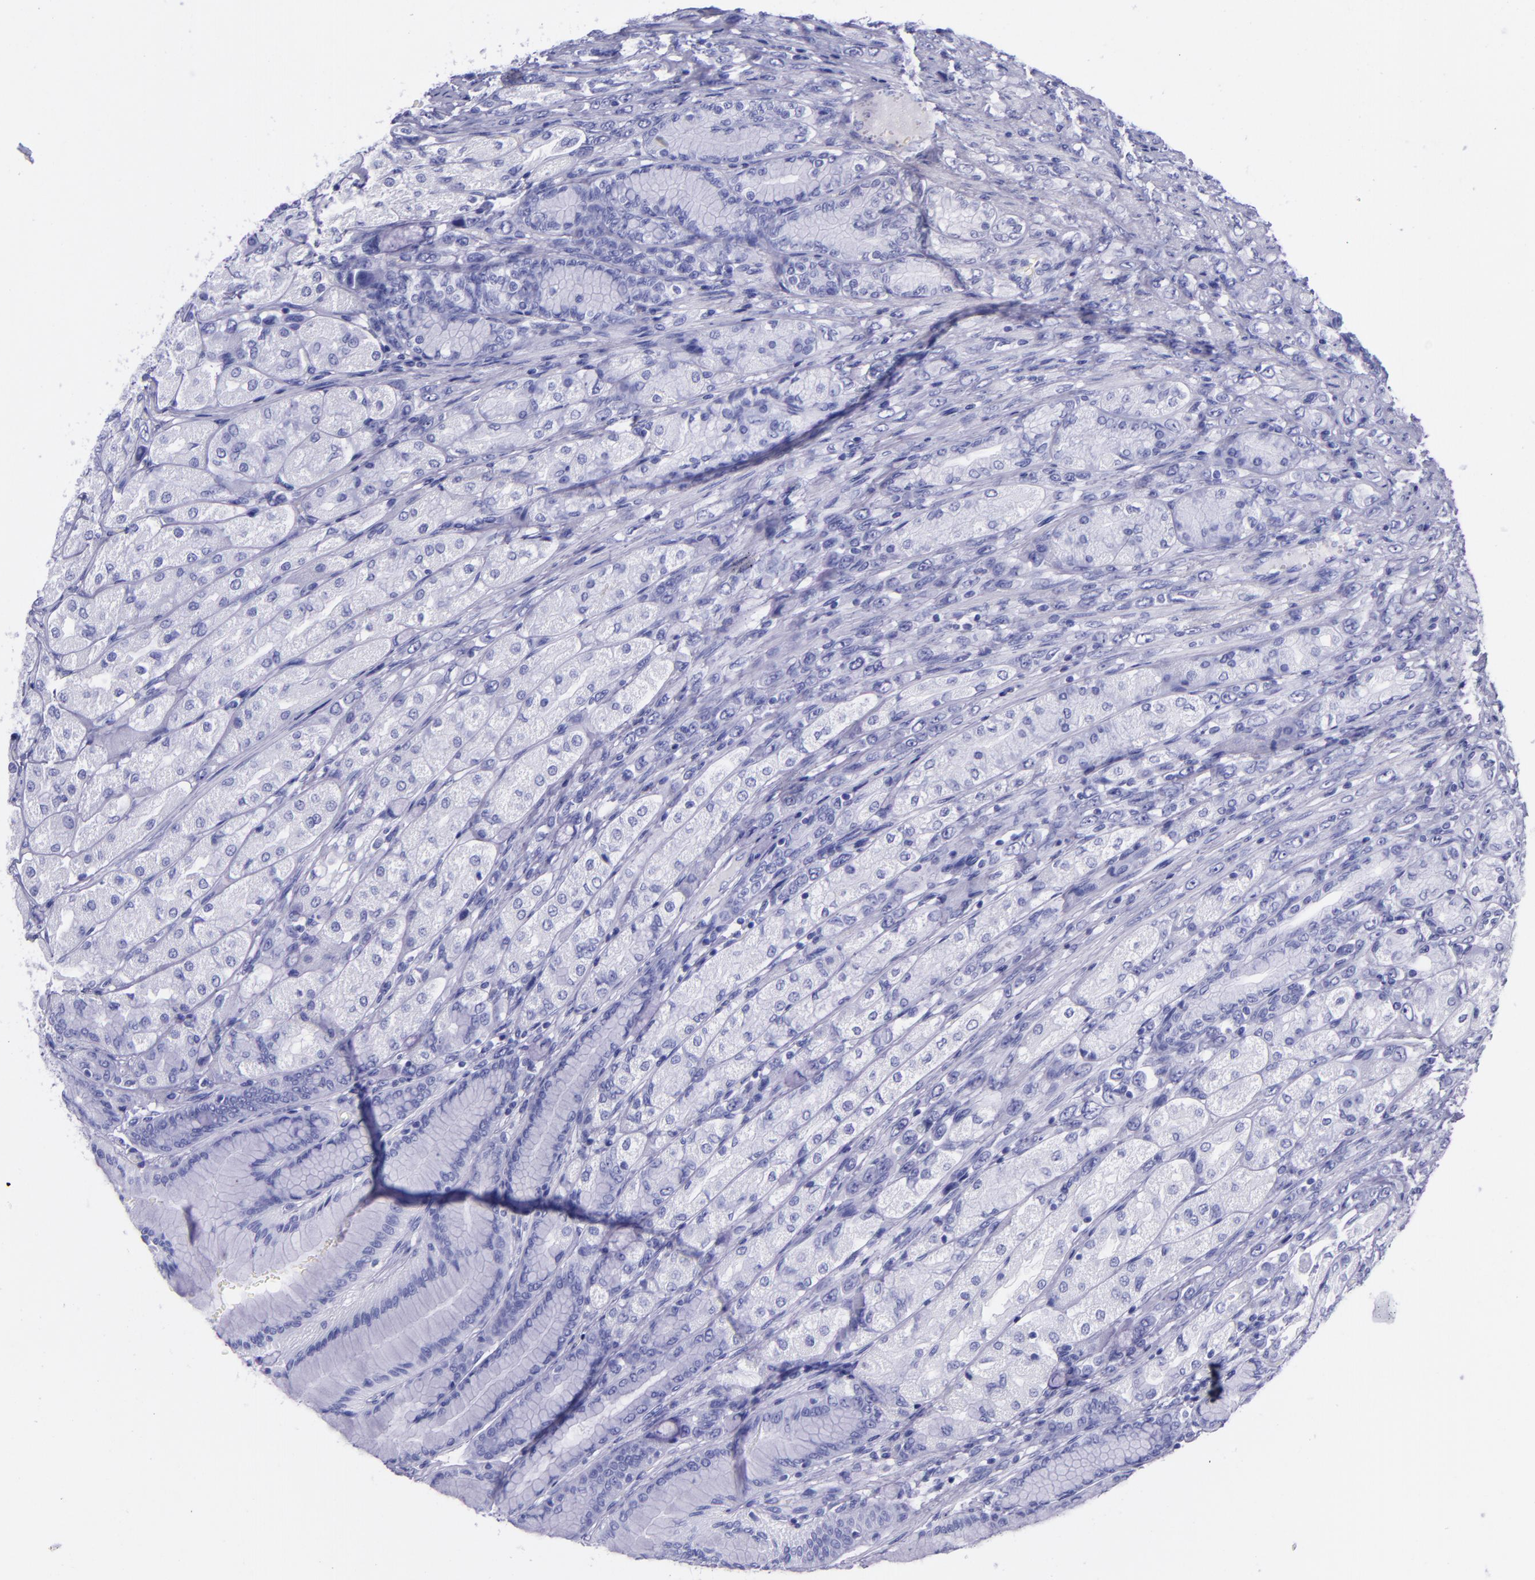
{"staining": {"intensity": "negative", "quantity": "none", "location": "none"}, "tissue": "stomach", "cell_type": "Glandular cells", "image_type": "normal", "snomed": [{"axis": "morphology", "description": "Normal tissue, NOS"}, {"axis": "morphology", "description": "Adenocarcinoma, NOS"}, {"axis": "topography", "description": "Stomach"}, {"axis": "topography", "description": "Stomach, lower"}], "caption": "Immunohistochemical staining of unremarkable stomach displays no significant staining in glandular cells.", "gene": "KRT4", "patient": {"sex": "female", "age": 65}}